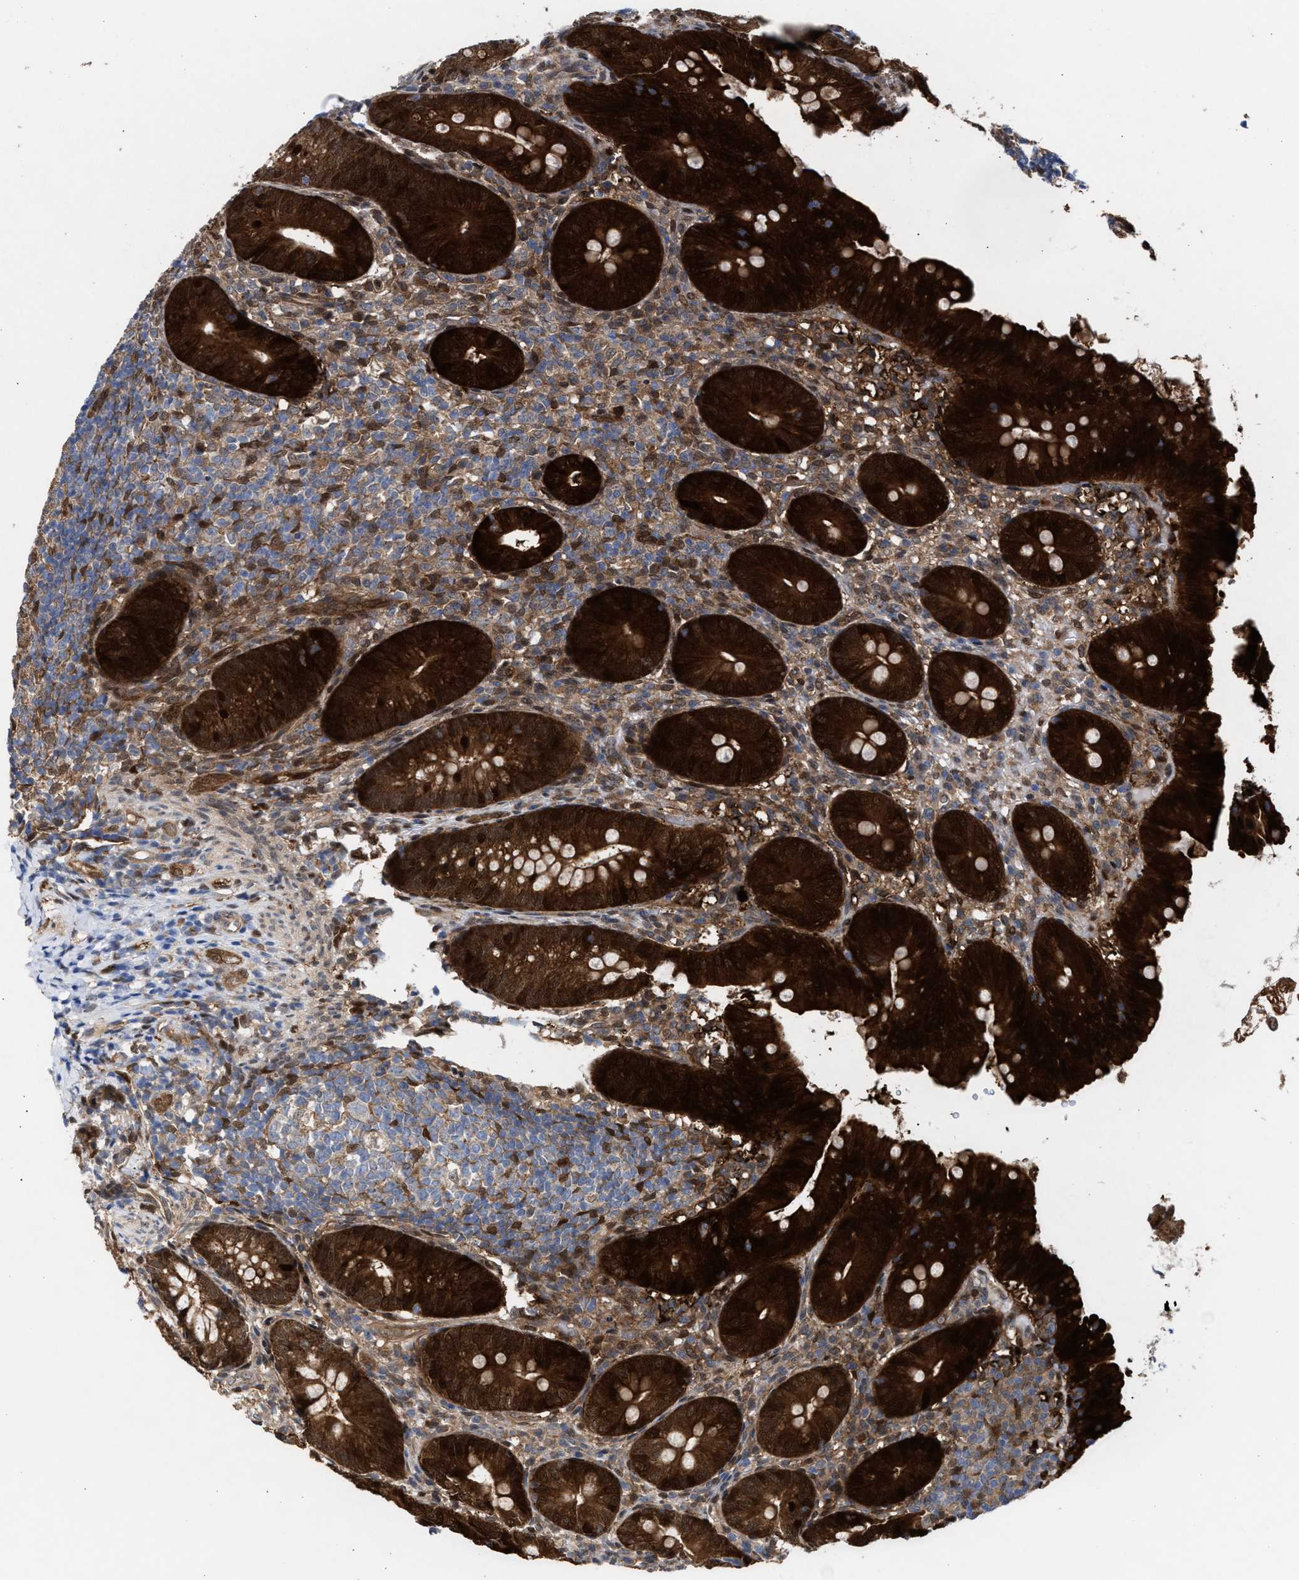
{"staining": {"intensity": "strong", "quantity": ">75%", "location": "cytoplasmic/membranous,nuclear"}, "tissue": "appendix", "cell_type": "Glandular cells", "image_type": "normal", "snomed": [{"axis": "morphology", "description": "Normal tissue, NOS"}, {"axis": "topography", "description": "Appendix"}], "caption": "Unremarkable appendix exhibits strong cytoplasmic/membranous,nuclear expression in approximately >75% of glandular cells, visualized by immunohistochemistry. (Brightfield microscopy of DAB IHC at high magnification).", "gene": "TP53I3", "patient": {"sex": "male", "age": 1}}